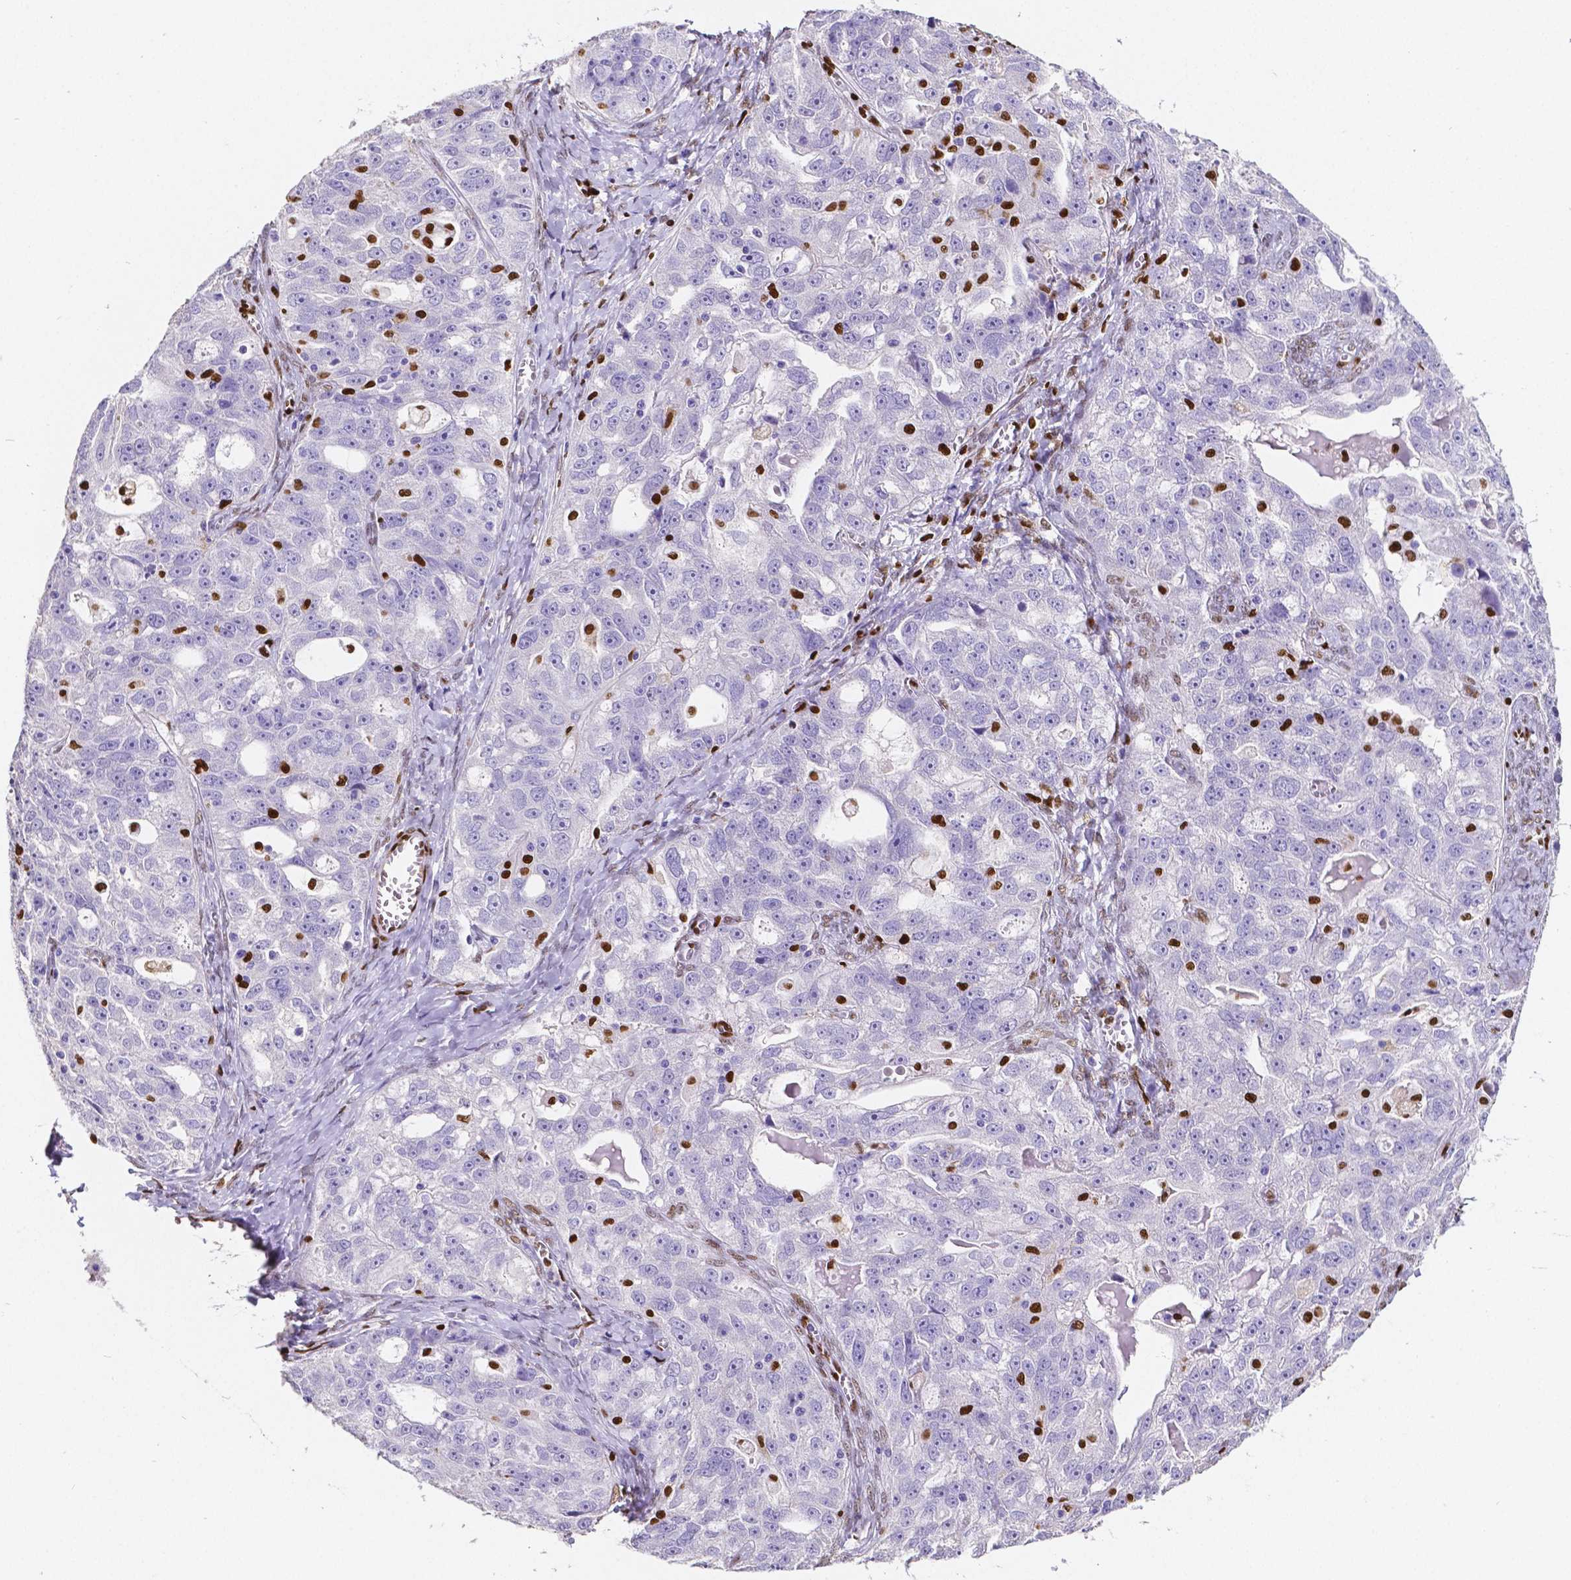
{"staining": {"intensity": "negative", "quantity": "none", "location": "none"}, "tissue": "ovarian cancer", "cell_type": "Tumor cells", "image_type": "cancer", "snomed": [{"axis": "morphology", "description": "Cystadenocarcinoma, serous, NOS"}, {"axis": "topography", "description": "Ovary"}], "caption": "Photomicrograph shows no protein positivity in tumor cells of ovarian cancer tissue. (DAB immunohistochemistry with hematoxylin counter stain).", "gene": "MEF2C", "patient": {"sex": "female", "age": 51}}